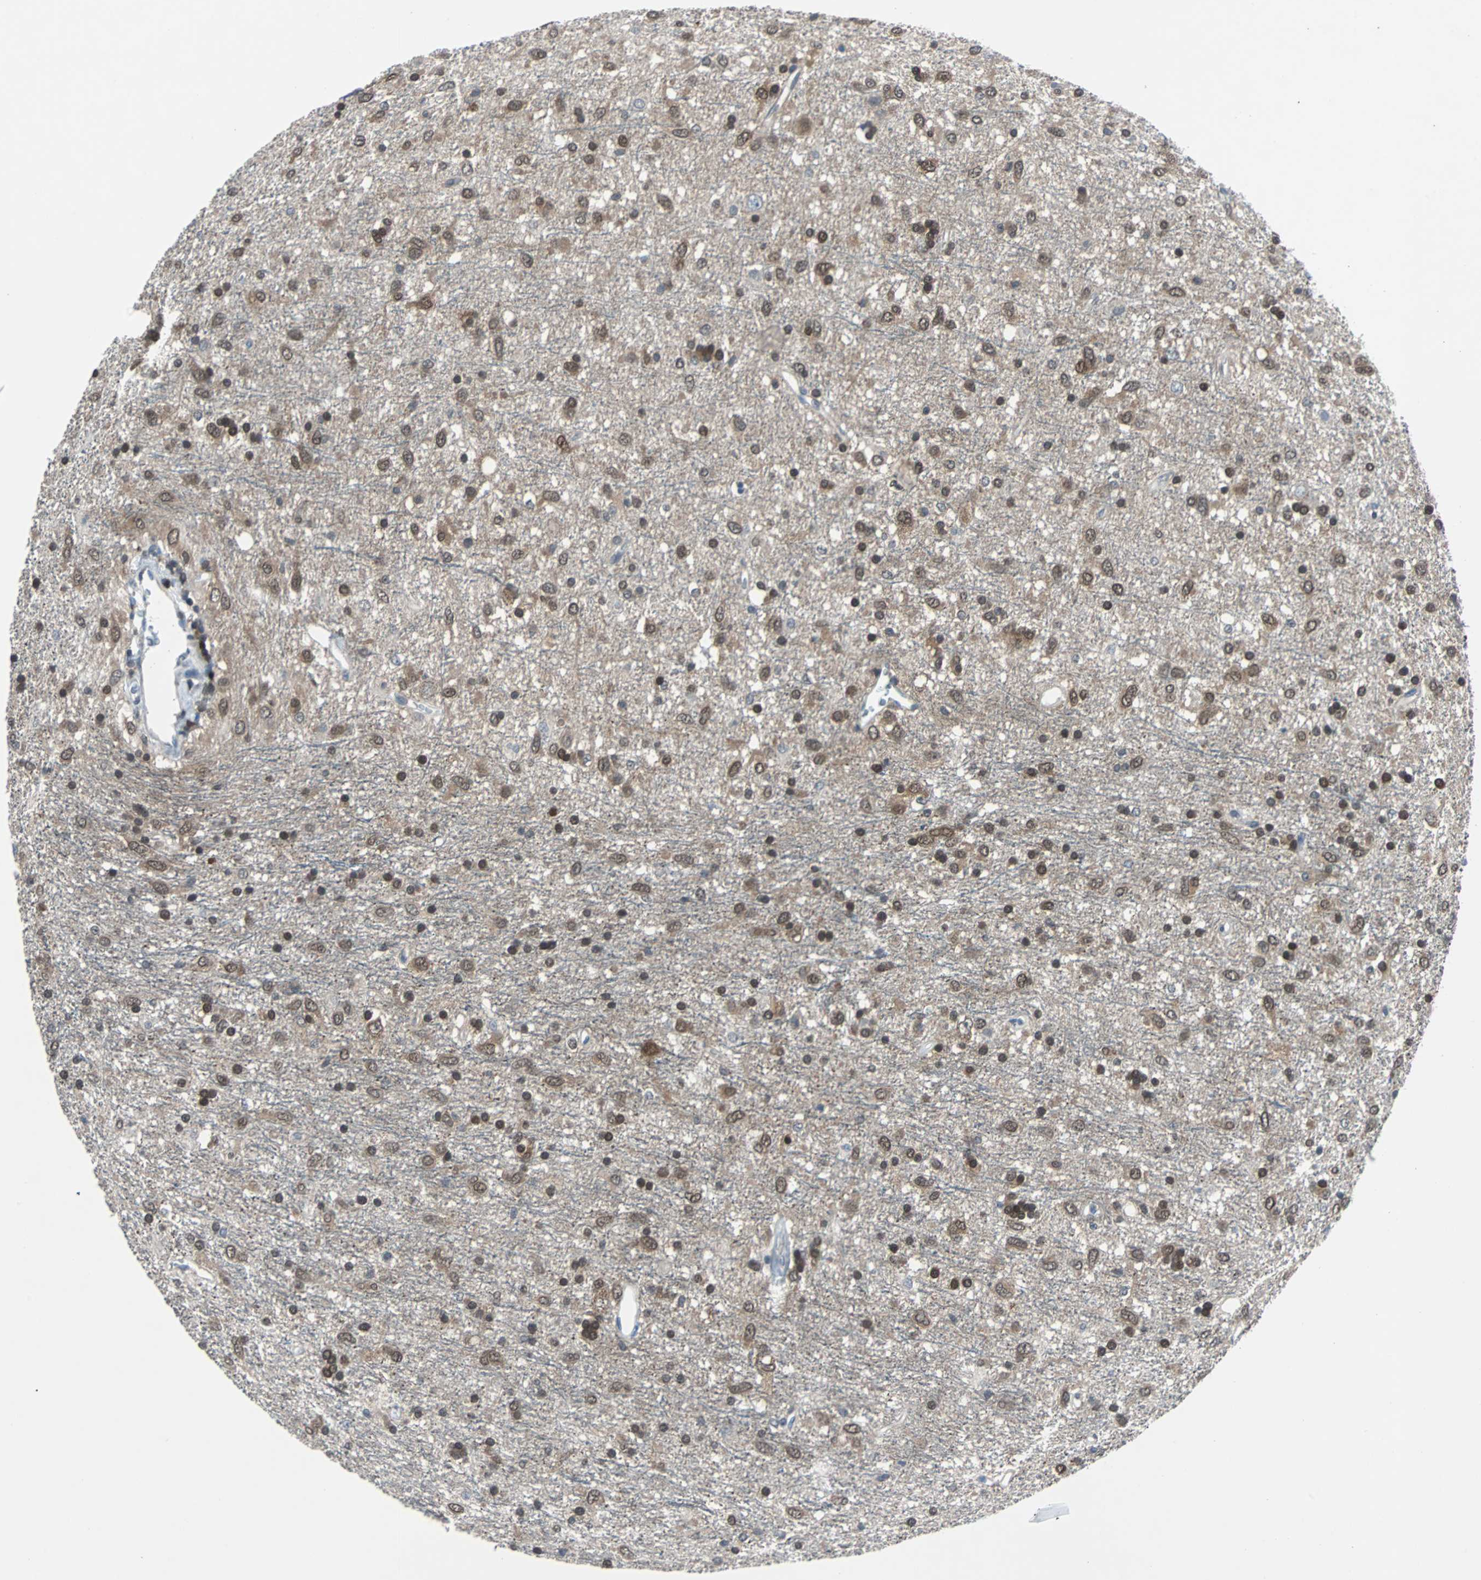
{"staining": {"intensity": "moderate", "quantity": "25%-75%", "location": "nuclear"}, "tissue": "glioma", "cell_type": "Tumor cells", "image_type": "cancer", "snomed": [{"axis": "morphology", "description": "Glioma, malignant, Low grade"}, {"axis": "topography", "description": "Brain"}], "caption": "Immunohistochemical staining of human glioma demonstrates moderate nuclear protein staining in approximately 25%-75% of tumor cells.", "gene": "MAP2K6", "patient": {"sex": "male", "age": 77}}